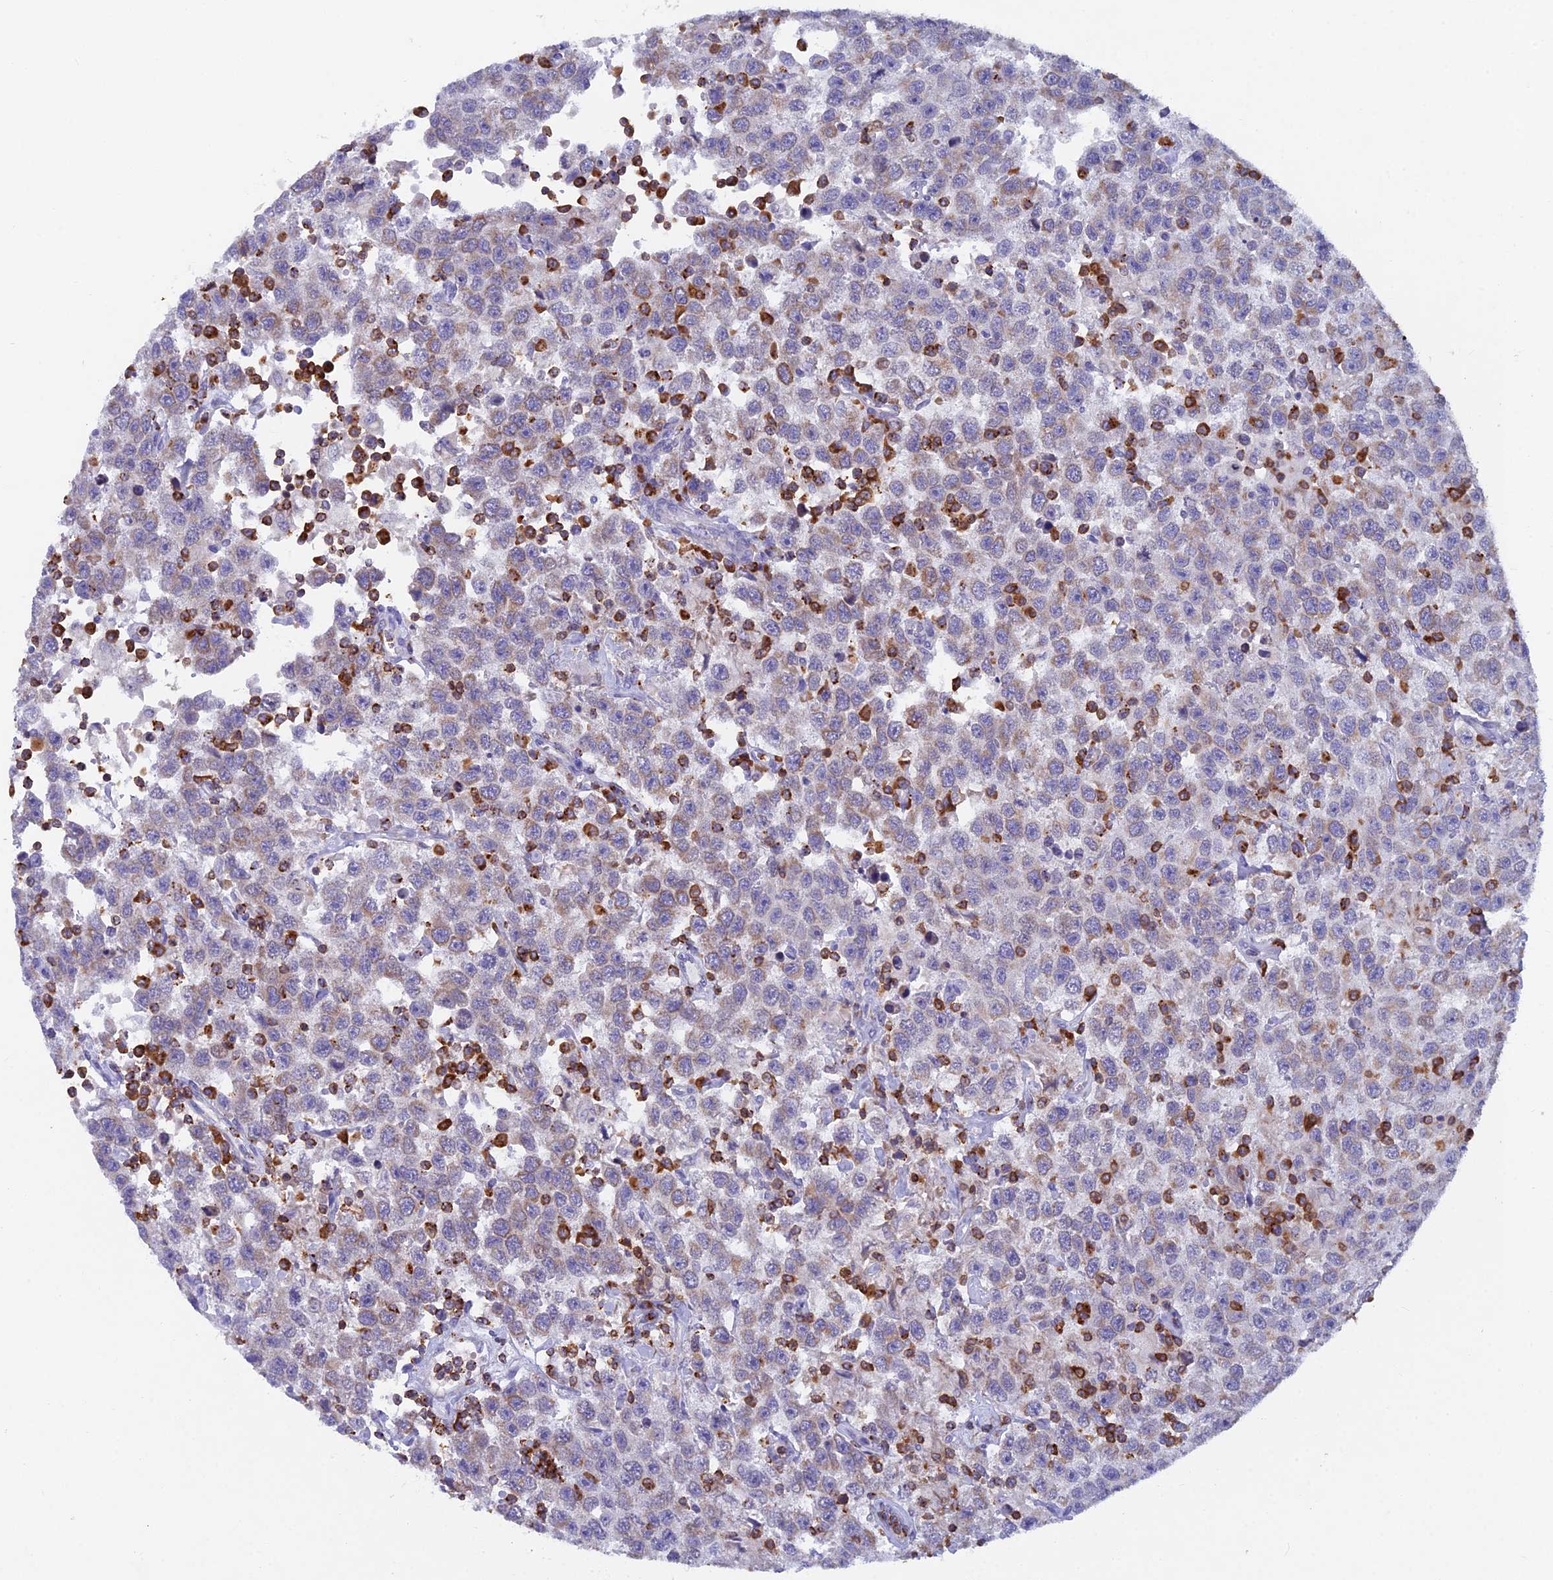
{"staining": {"intensity": "negative", "quantity": "none", "location": "none"}, "tissue": "testis cancer", "cell_type": "Tumor cells", "image_type": "cancer", "snomed": [{"axis": "morphology", "description": "Seminoma, NOS"}, {"axis": "topography", "description": "Testis"}], "caption": "DAB (3,3'-diaminobenzidine) immunohistochemical staining of seminoma (testis) displays no significant positivity in tumor cells.", "gene": "ABI3BP", "patient": {"sex": "male", "age": 41}}